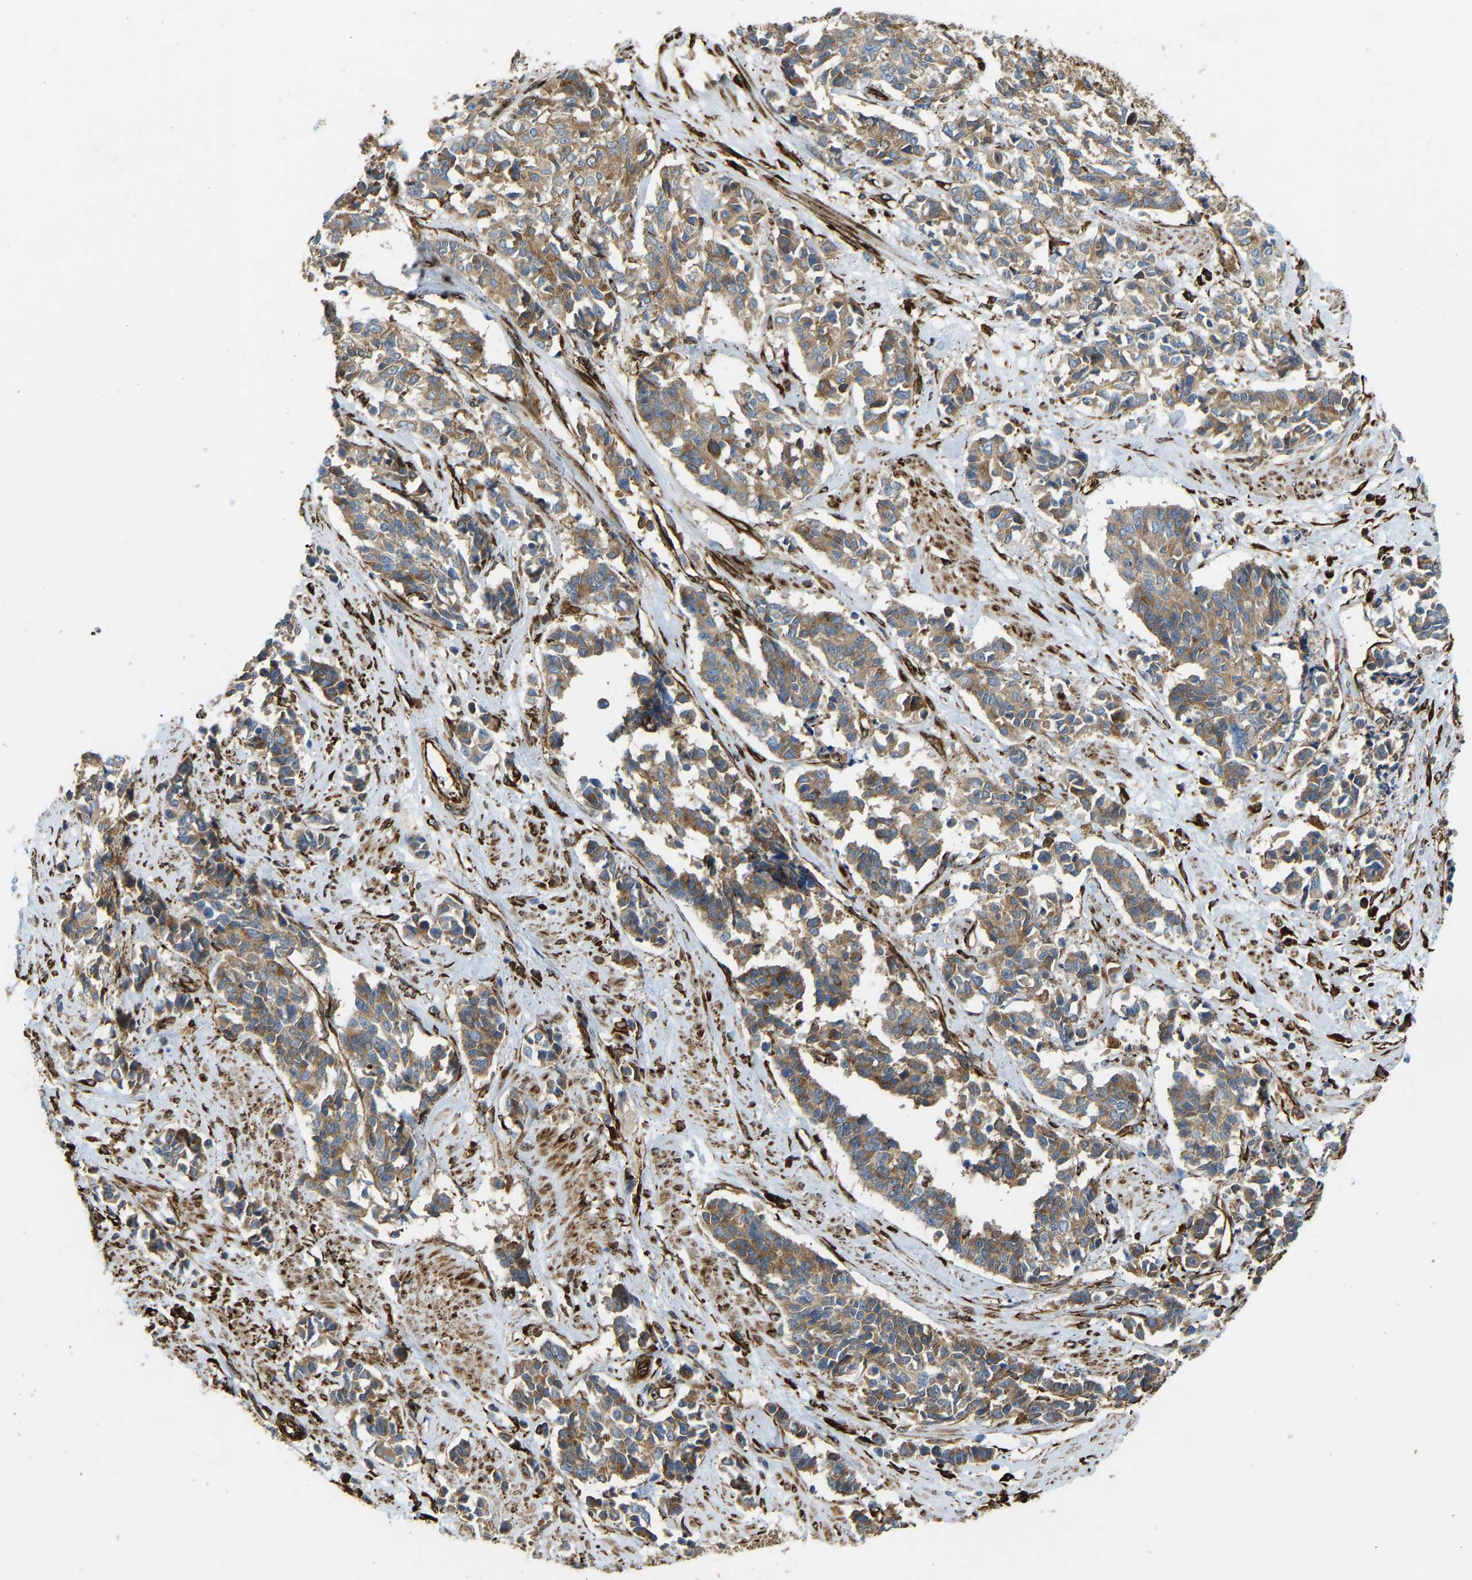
{"staining": {"intensity": "moderate", "quantity": ">75%", "location": "cytoplasmic/membranous"}, "tissue": "cervical cancer", "cell_type": "Tumor cells", "image_type": "cancer", "snomed": [{"axis": "morphology", "description": "Squamous cell carcinoma, NOS"}, {"axis": "topography", "description": "Cervix"}], "caption": "Cervical cancer (squamous cell carcinoma) stained with a protein marker displays moderate staining in tumor cells.", "gene": "BEX3", "patient": {"sex": "female", "age": 35}}